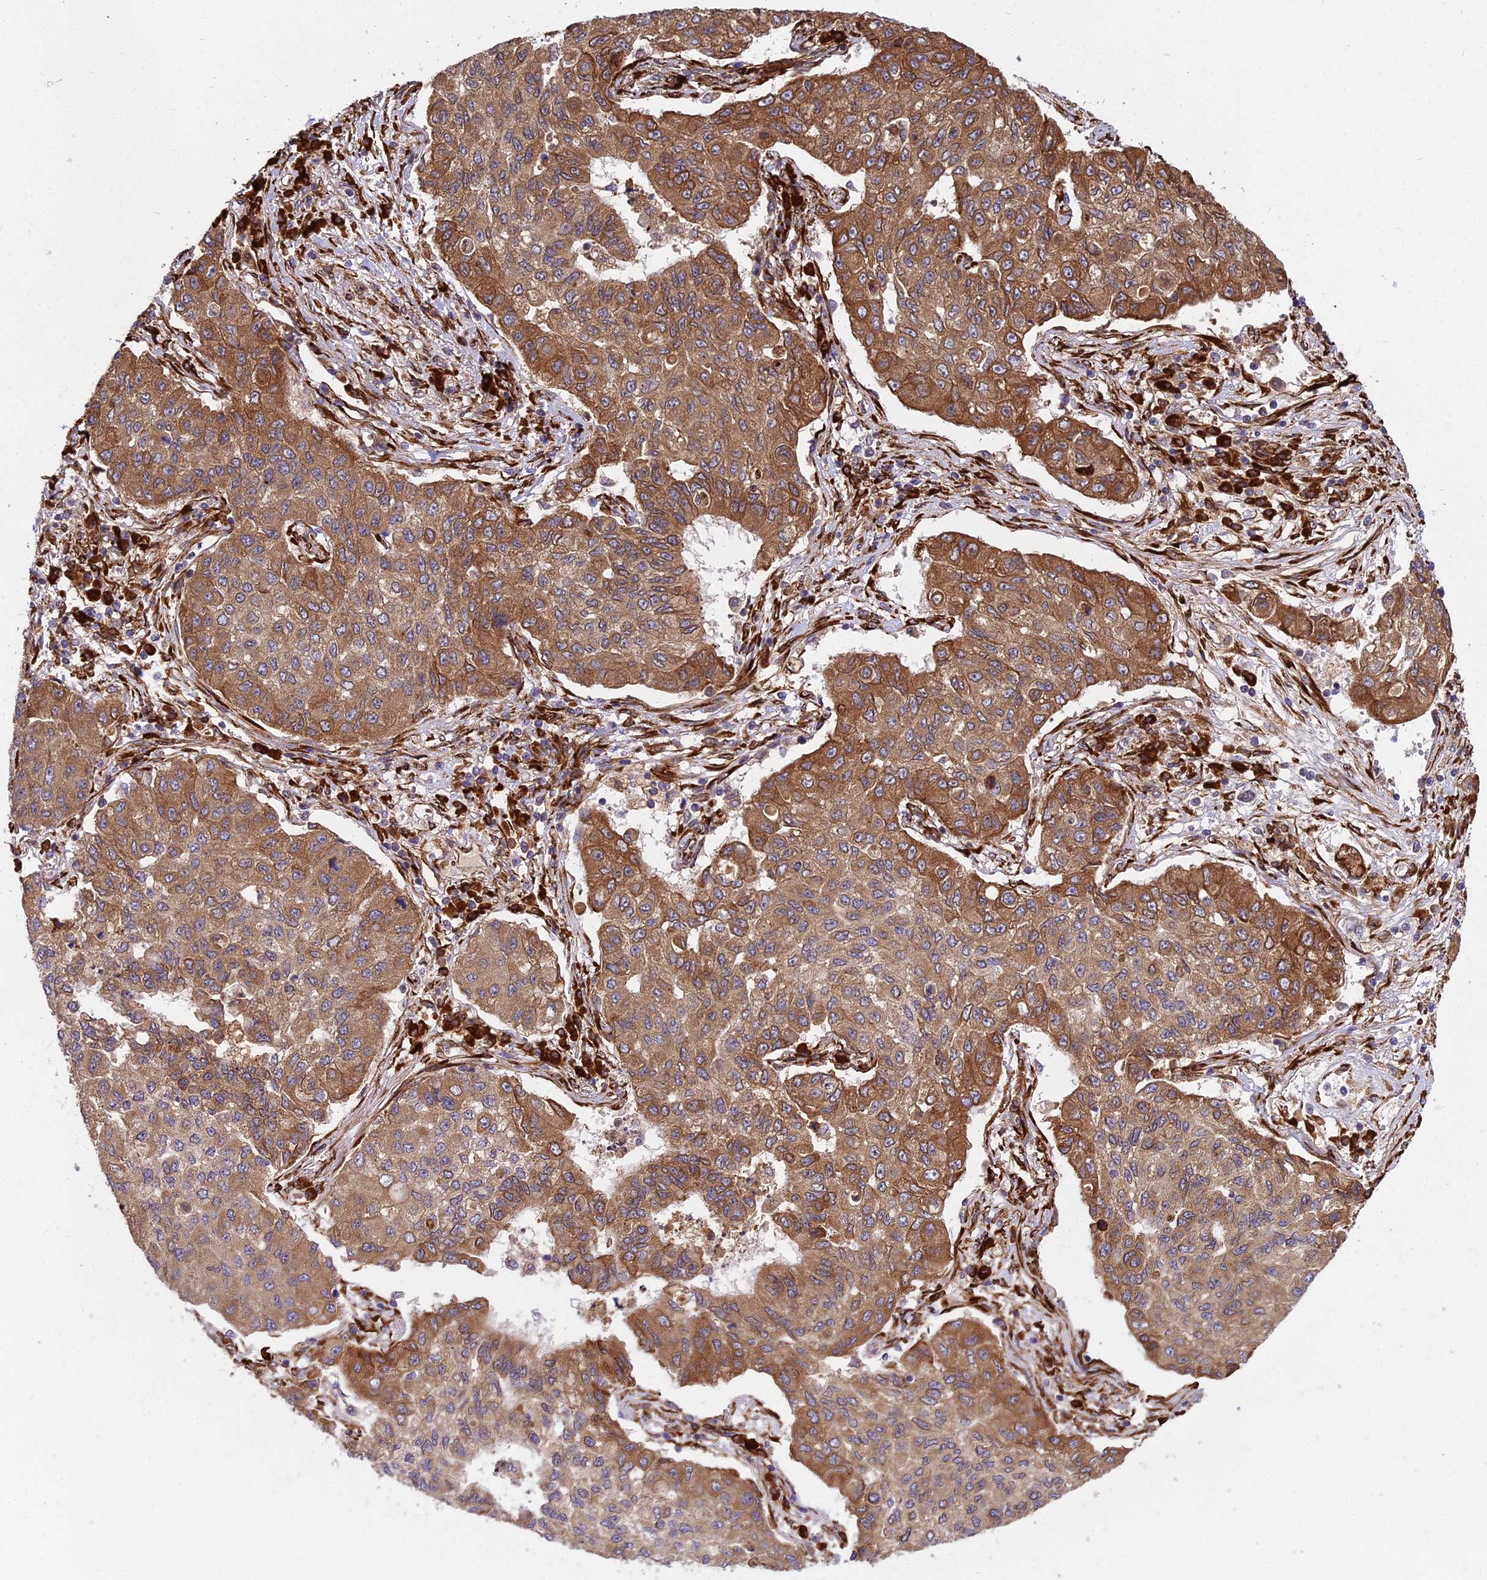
{"staining": {"intensity": "strong", "quantity": ">75%", "location": "cytoplasmic/membranous"}, "tissue": "lung cancer", "cell_type": "Tumor cells", "image_type": "cancer", "snomed": [{"axis": "morphology", "description": "Squamous cell carcinoma, NOS"}, {"axis": "topography", "description": "Lung"}], "caption": "Human lung cancer (squamous cell carcinoma) stained with a protein marker shows strong staining in tumor cells.", "gene": "NDUFAF7", "patient": {"sex": "male", "age": 74}}